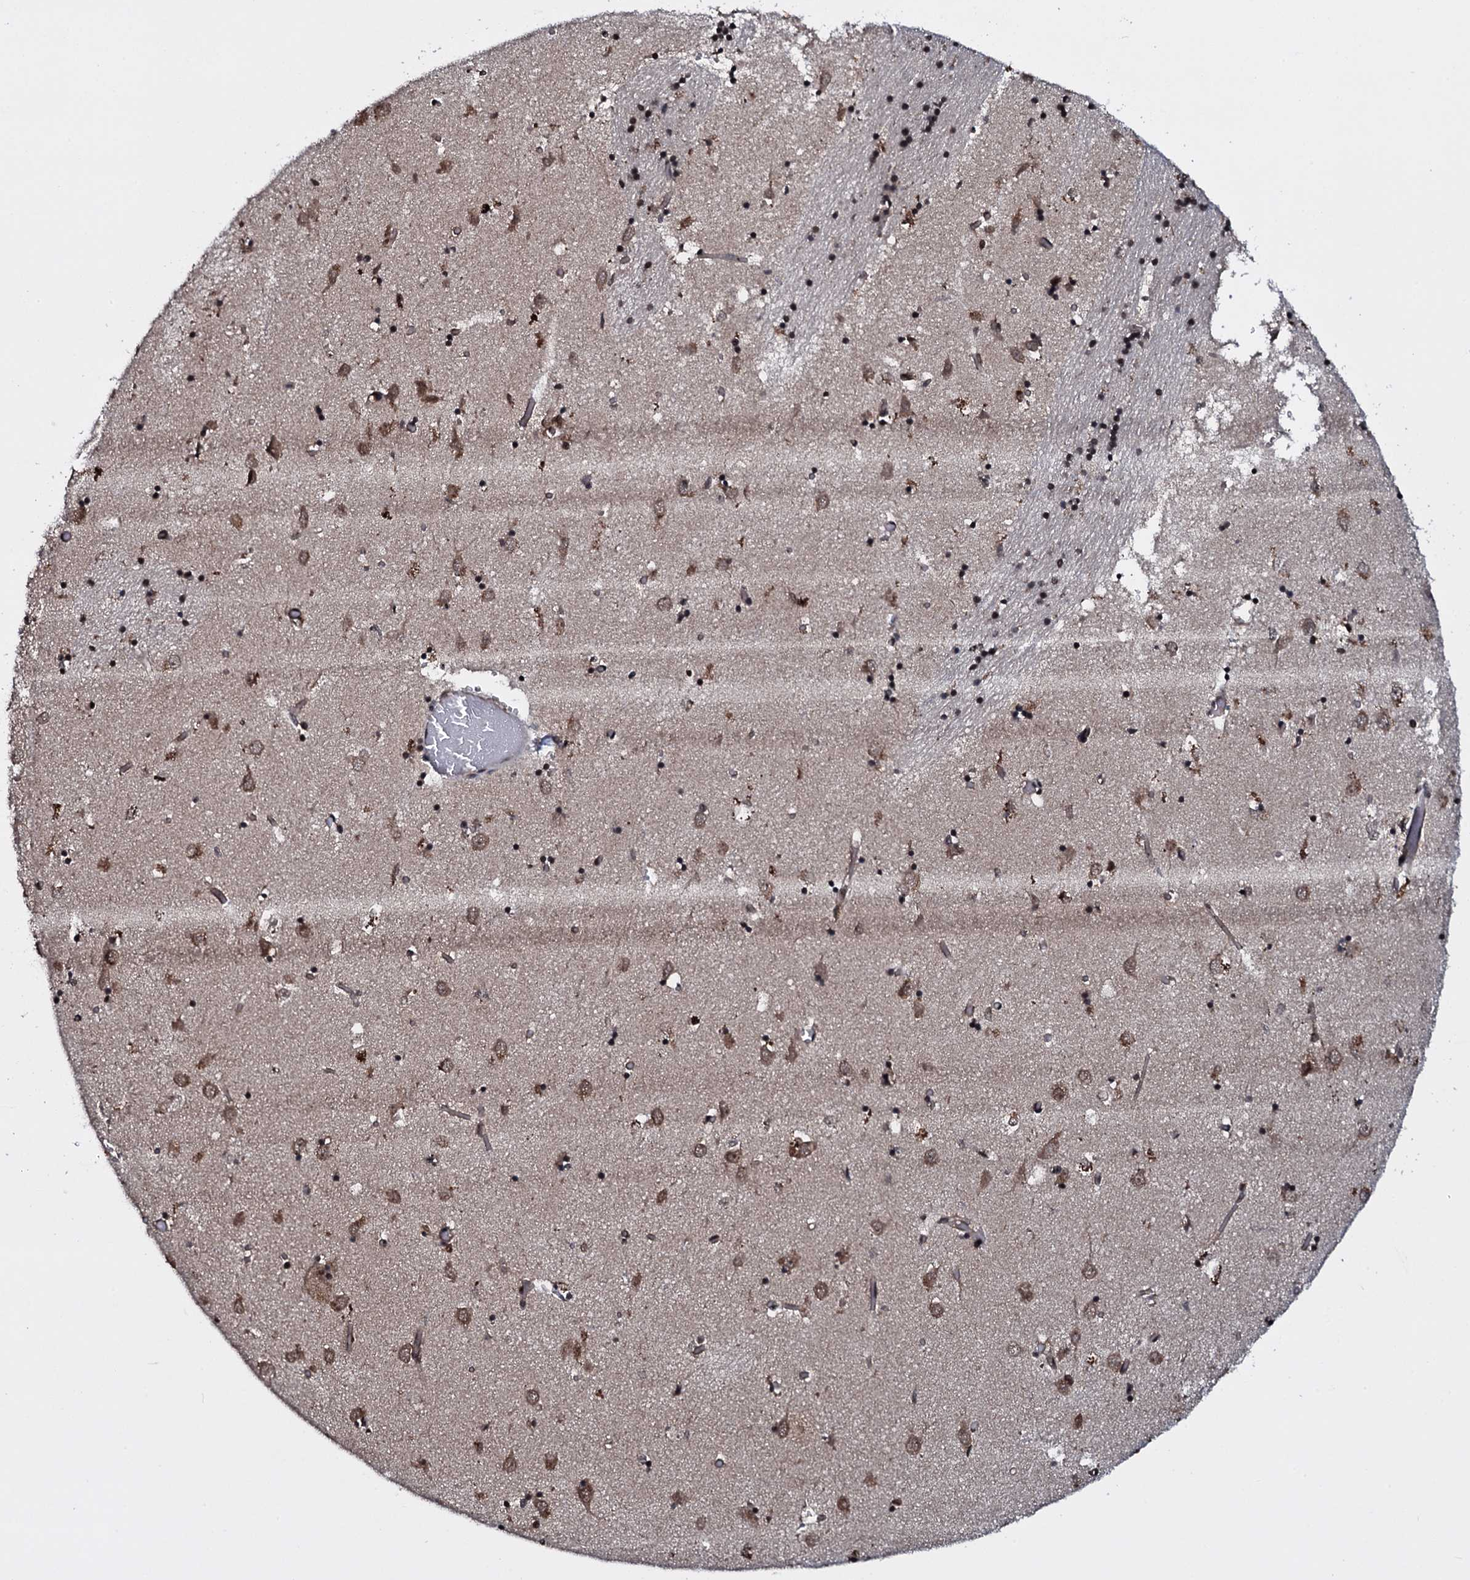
{"staining": {"intensity": "moderate", "quantity": ">75%", "location": "cytoplasmic/membranous"}, "tissue": "caudate", "cell_type": "Glial cells", "image_type": "normal", "snomed": [{"axis": "morphology", "description": "Normal tissue, NOS"}, {"axis": "topography", "description": "Lateral ventricle wall"}], "caption": "Protein staining of unremarkable caudate shows moderate cytoplasmic/membranous expression in about >75% of glial cells. (IHC, brightfield microscopy, high magnification).", "gene": "HDDC3", "patient": {"sex": "male", "age": 70}}